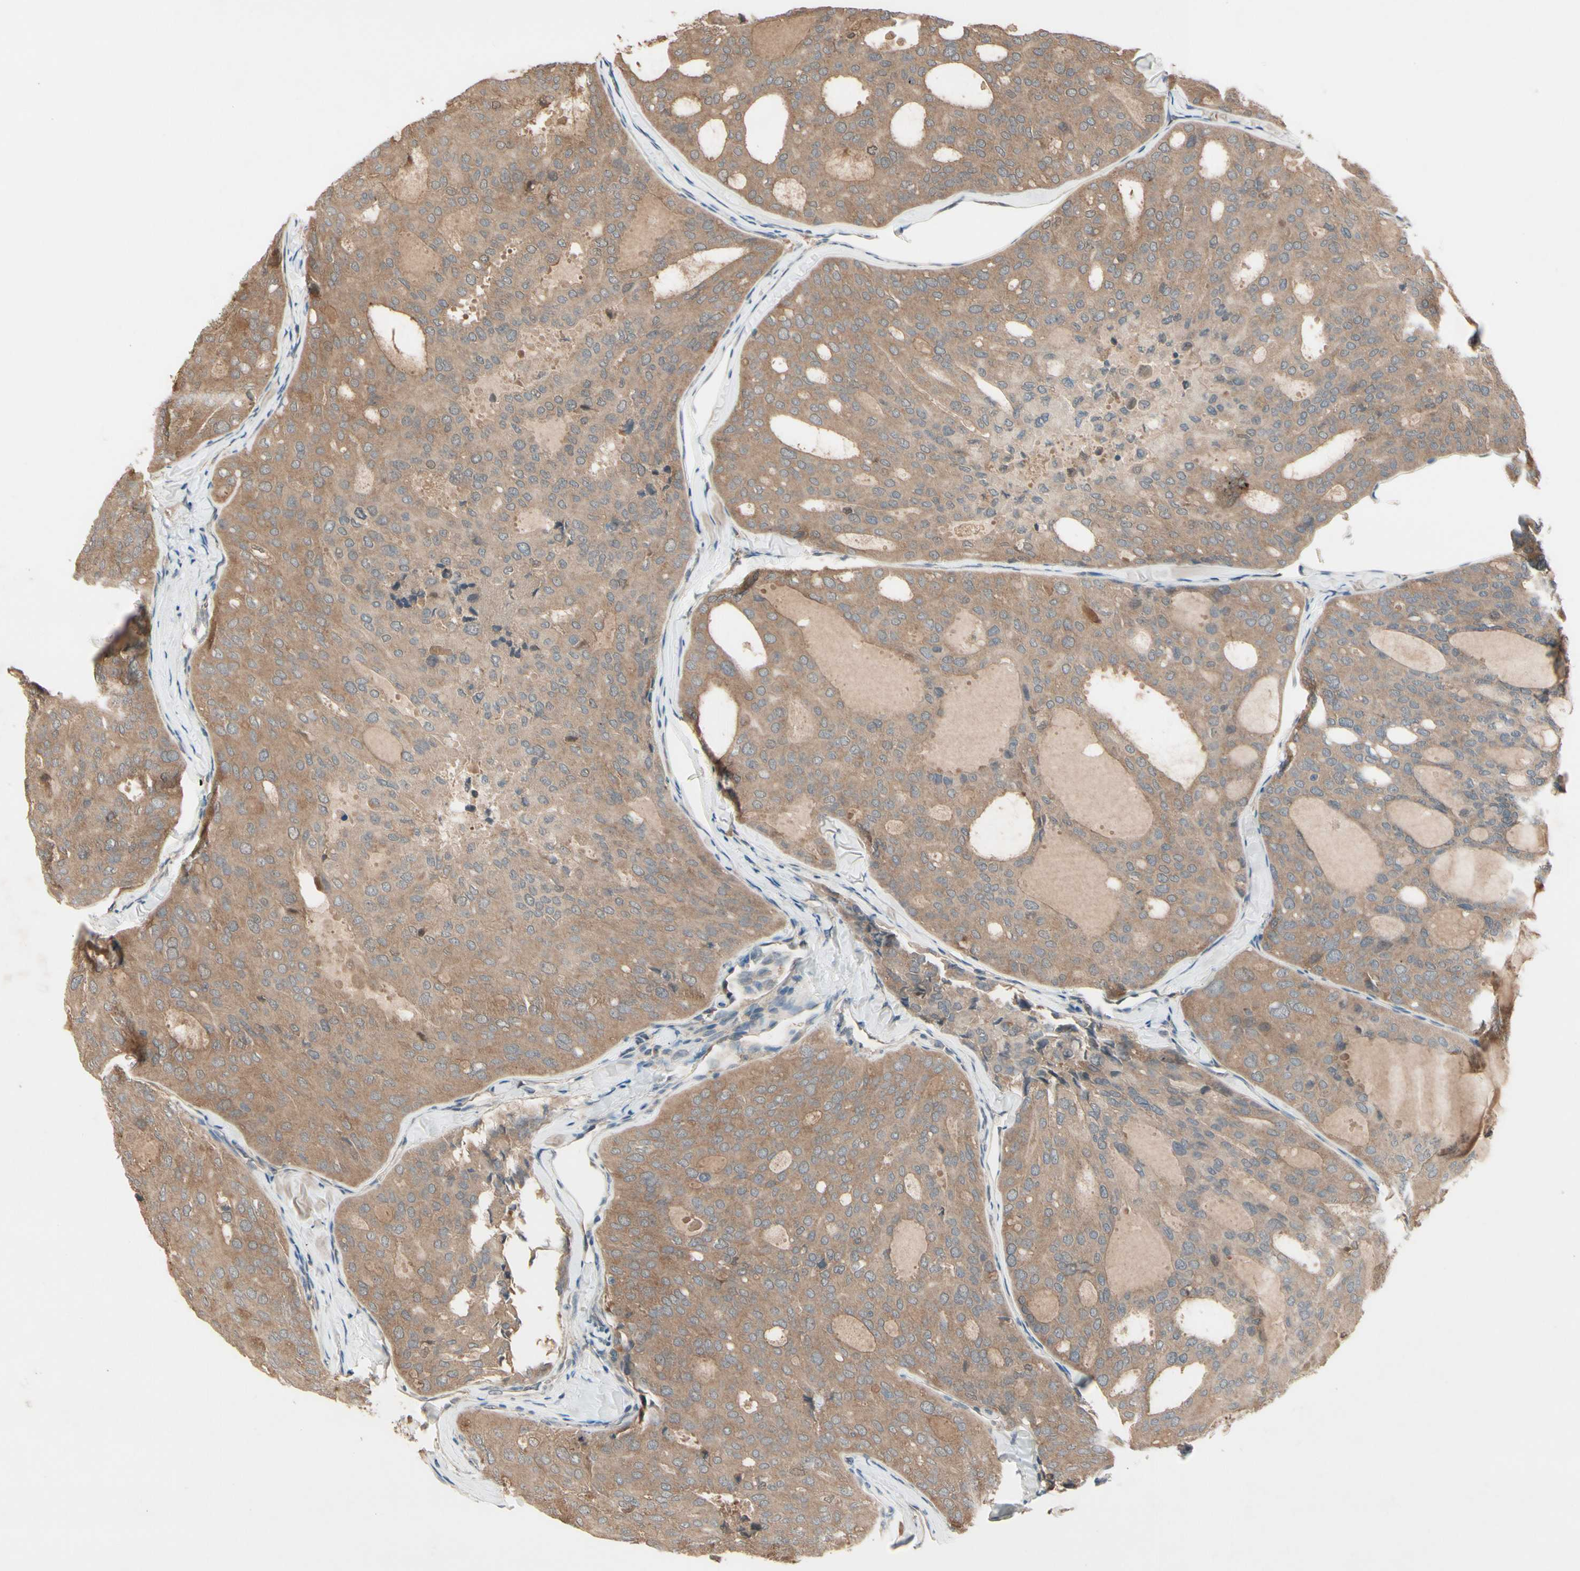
{"staining": {"intensity": "moderate", "quantity": ">75%", "location": "cytoplasmic/membranous"}, "tissue": "thyroid cancer", "cell_type": "Tumor cells", "image_type": "cancer", "snomed": [{"axis": "morphology", "description": "Follicular adenoma carcinoma, NOS"}, {"axis": "topography", "description": "Thyroid gland"}], "caption": "Protein analysis of thyroid cancer (follicular adenoma carcinoma) tissue demonstrates moderate cytoplasmic/membranous positivity in about >75% of tumor cells. (Stains: DAB in brown, nuclei in blue, Microscopy: brightfield microscopy at high magnification).", "gene": "NSF", "patient": {"sex": "male", "age": 75}}